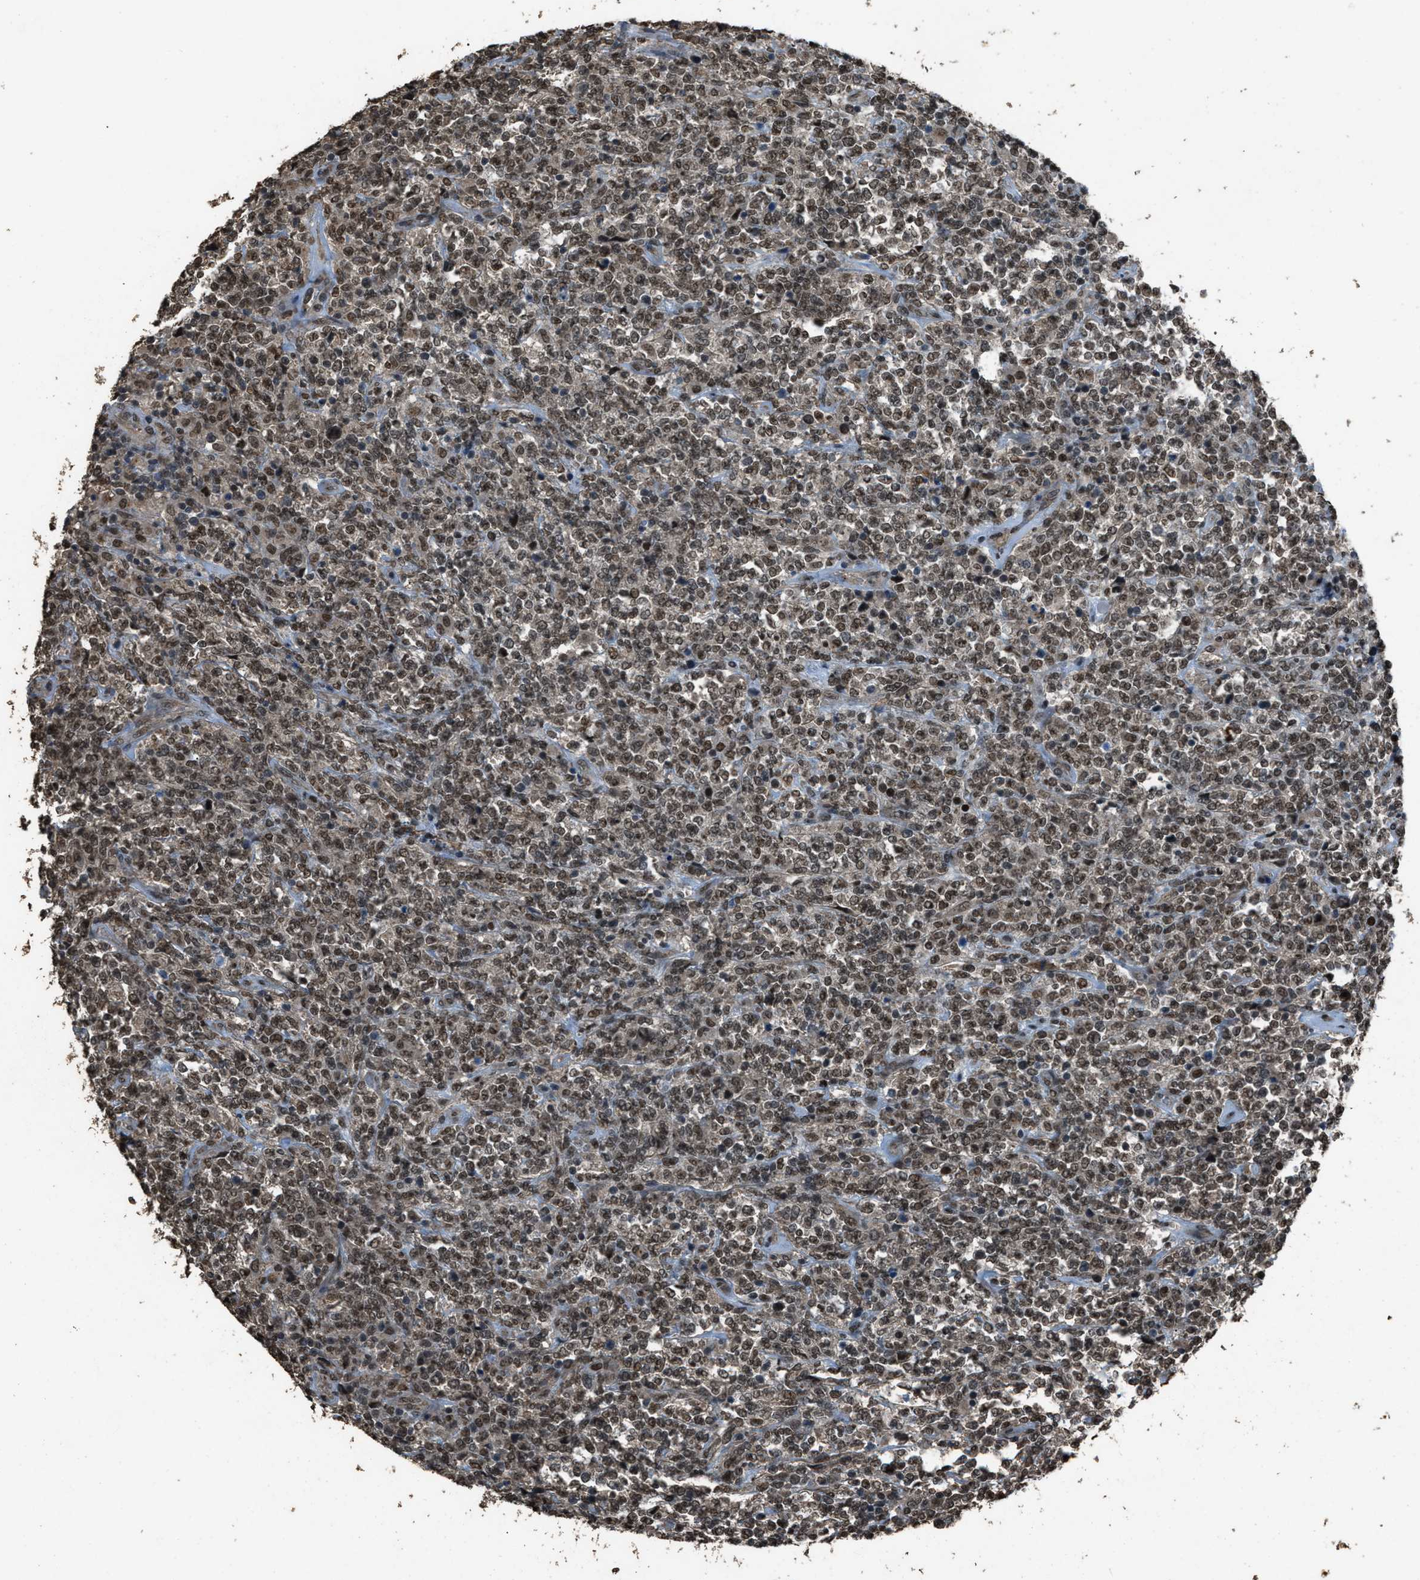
{"staining": {"intensity": "weak", "quantity": ">75%", "location": "nuclear"}, "tissue": "lymphoma", "cell_type": "Tumor cells", "image_type": "cancer", "snomed": [{"axis": "morphology", "description": "Malignant lymphoma, non-Hodgkin's type, High grade"}, {"axis": "topography", "description": "Soft tissue"}], "caption": "IHC photomicrograph of human lymphoma stained for a protein (brown), which exhibits low levels of weak nuclear positivity in approximately >75% of tumor cells.", "gene": "SERTAD2", "patient": {"sex": "male", "age": 18}}